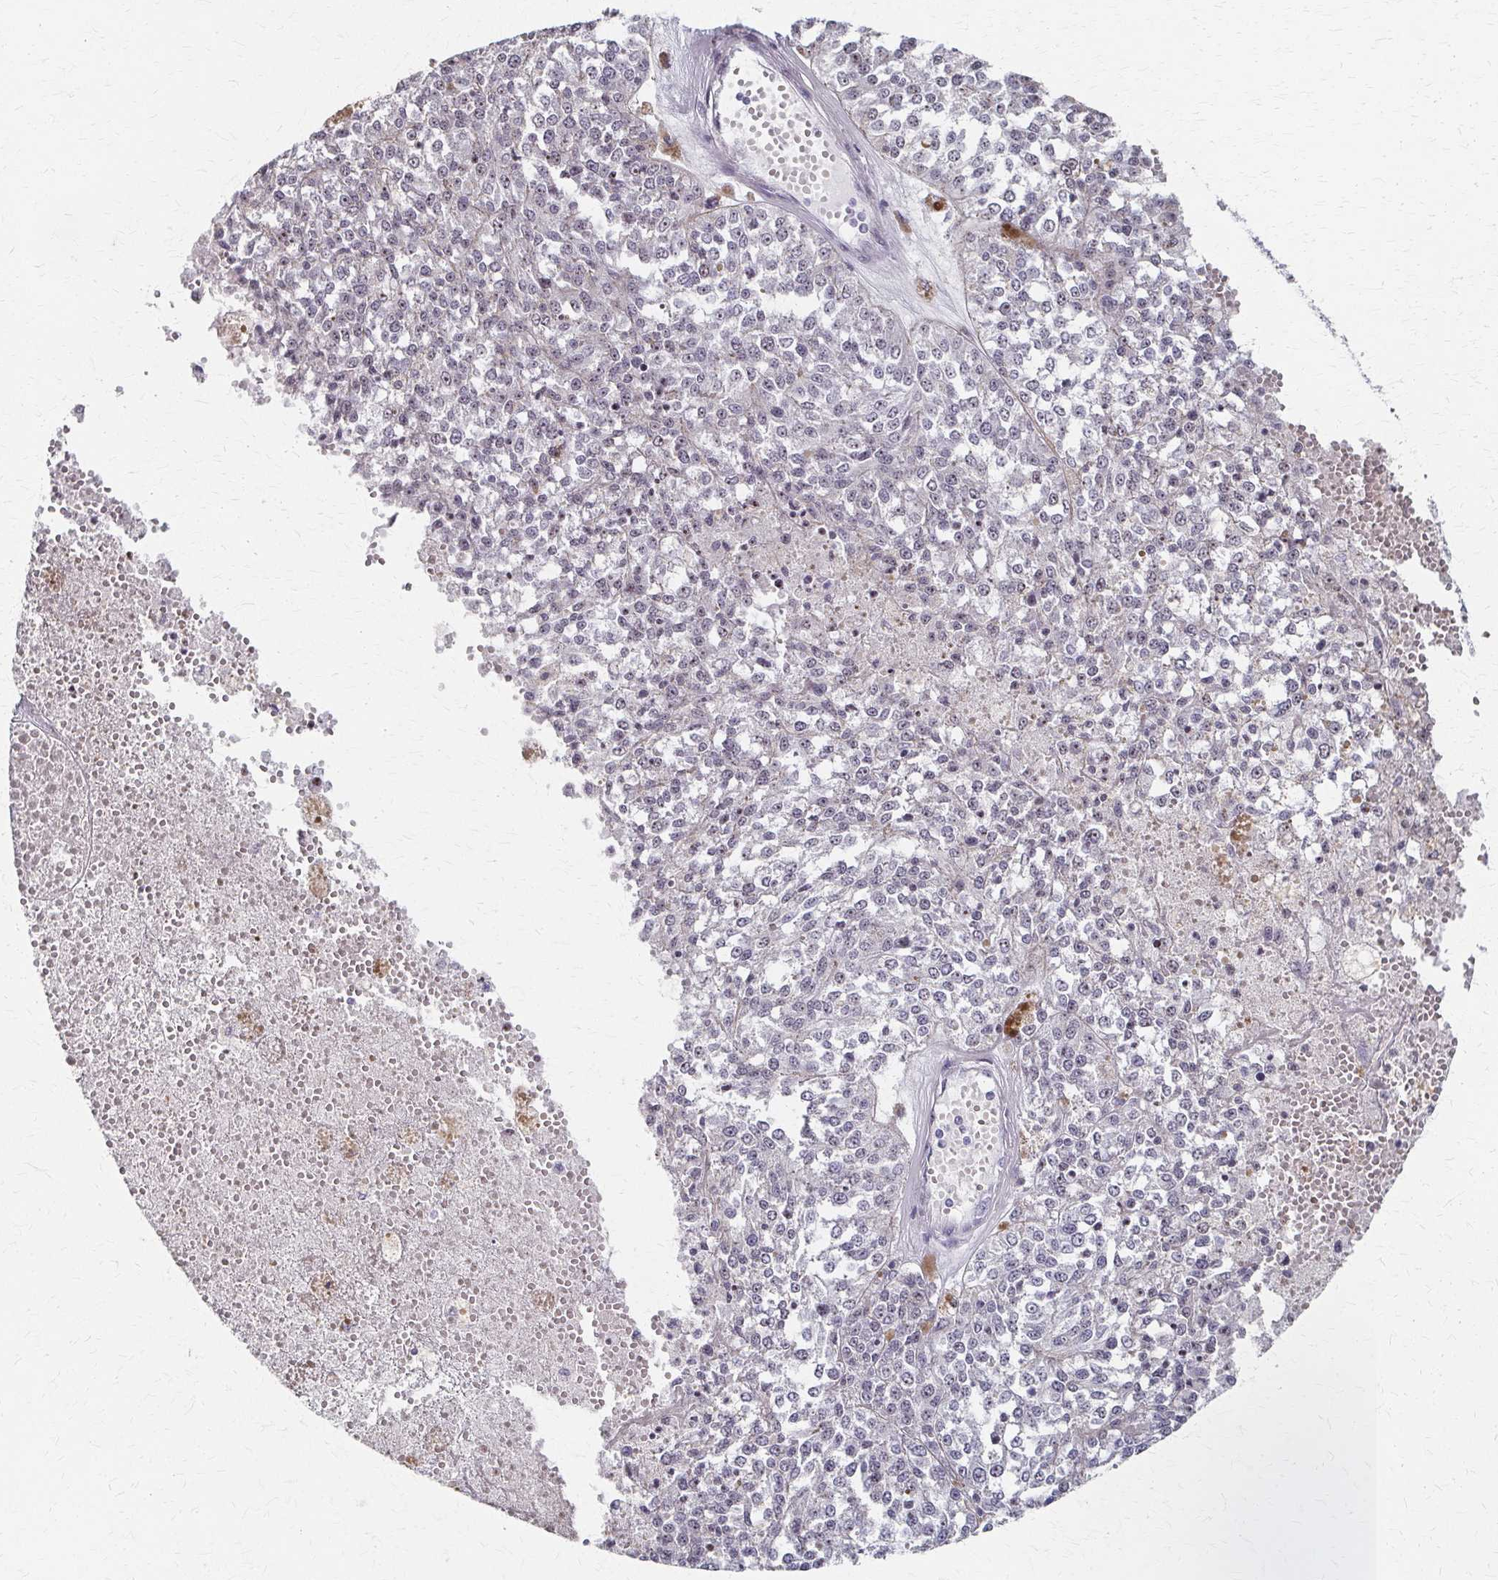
{"staining": {"intensity": "negative", "quantity": "none", "location": "none"}, "tissue": "melanoma", "cell_type": "Tumor cells", "image_type": "cancer", "snomed": [{"axis": "morphology", "description": "Malignant melanoma, Metastatic site"}, {"axis": "topography", "description": "Lymph node"}], "caption": "Melanoma stained for a protein using immunohistochemistry exhibits no expression tumor cells.", "gene": "PES1", "patient": {"sex": "female", "age": 64}}